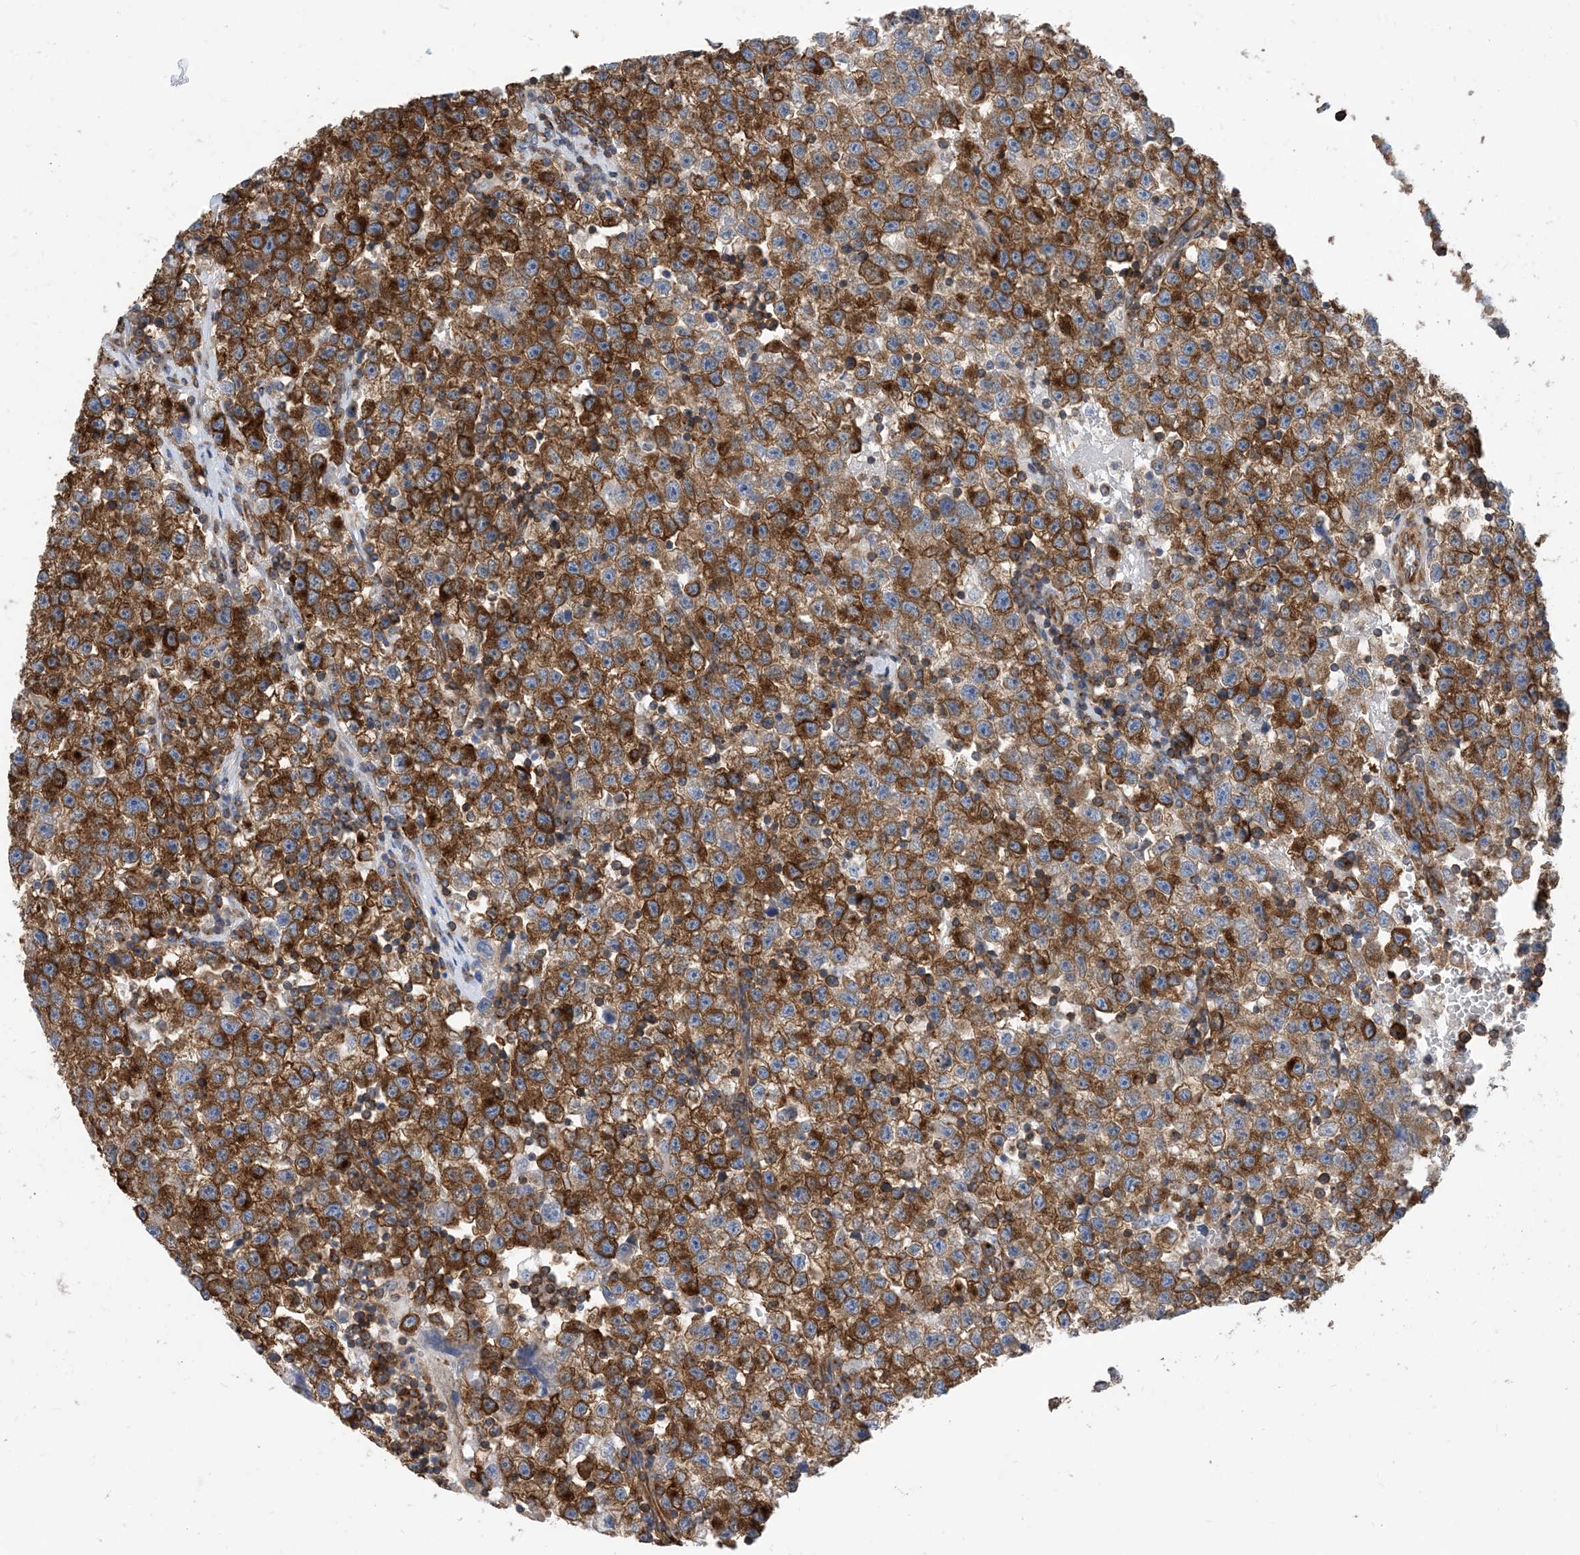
{"staining": {"intensity": "moderate", "quantity": ">75%", "location": "cytoplasmic/membranous"}, "tissue": "testis cancer", "cell_type": "Tumor cells", "image_type": "cancer", "snomed": [{"axis": "morphology", "description": "Seminoma, NOS"}, {"axis": "topography", "description": "Testis"}], "caption": "Immunohistochemical staining of seminoma (testis) shows medium levels of moderate cytoplasmic/membranous protein positivity in approximately >75% of tumor cells. The staining was performed using DAB (3,3'-diaminobenzidine) to visualize the protein expression in brown, while the nuclei were stained in blue with hematoxylin (Magnification: 20x).", "gene": "DYNC1LI1", "patient": {"sex": "male", "age": 22}}